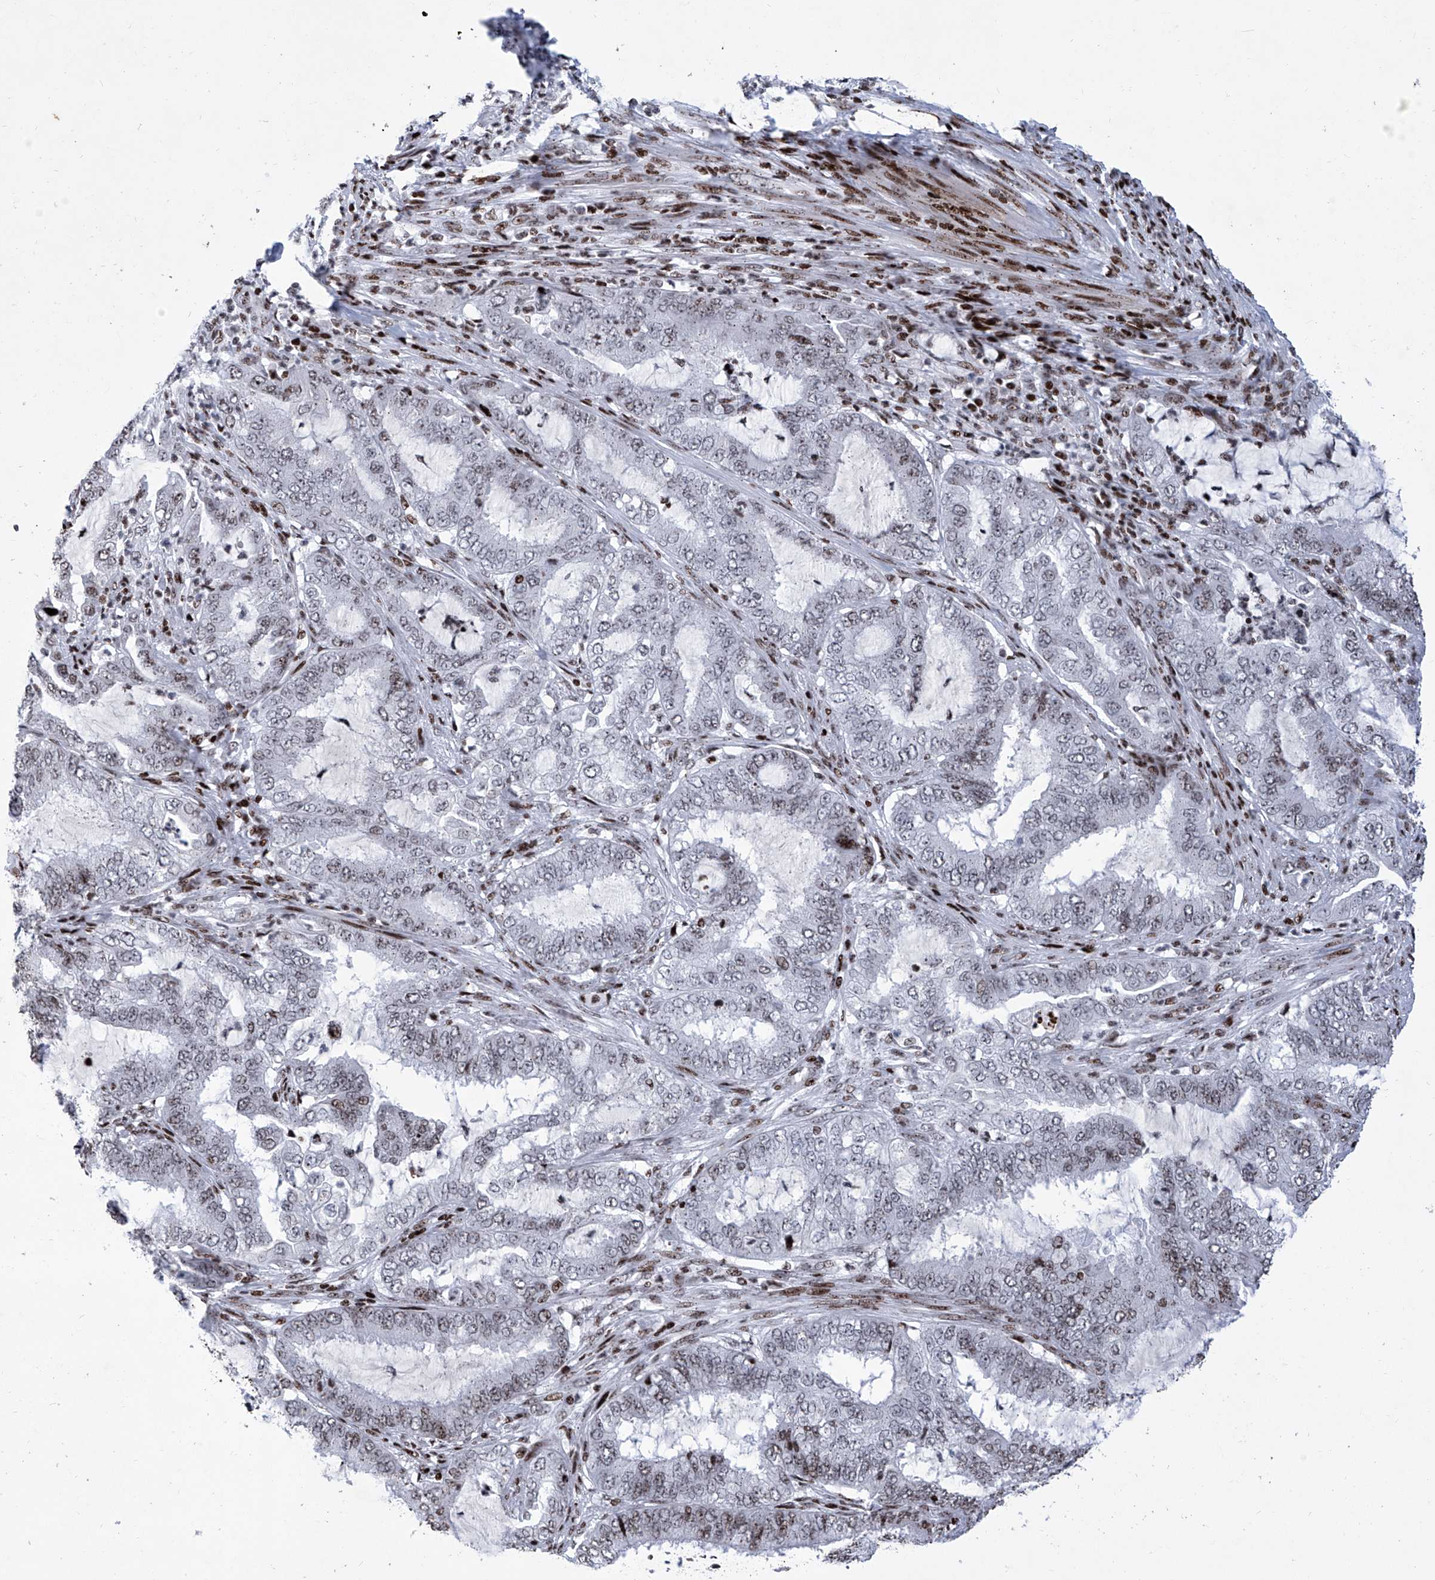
{"staining": {"intensity": "moderate", "quantity": "<25%", "location": "nuclear"}, "tissue": "endometrial cancer", "cell_type": "Tumor cells", "image_type": "cancer", "snomed": [{"axis": "morphology", "description": "Adenocarcinoma, NOS"}, {"axis": "topography", "description": "Endometrium"}], "caption": "Endometrial cancer tissue exhibits moderate nuclear staining in approximately <25% of tumor cells, visualized by immunohistochemistry.", "gene": "HEY2", "patient": {"sex": "female", "age": 51}}